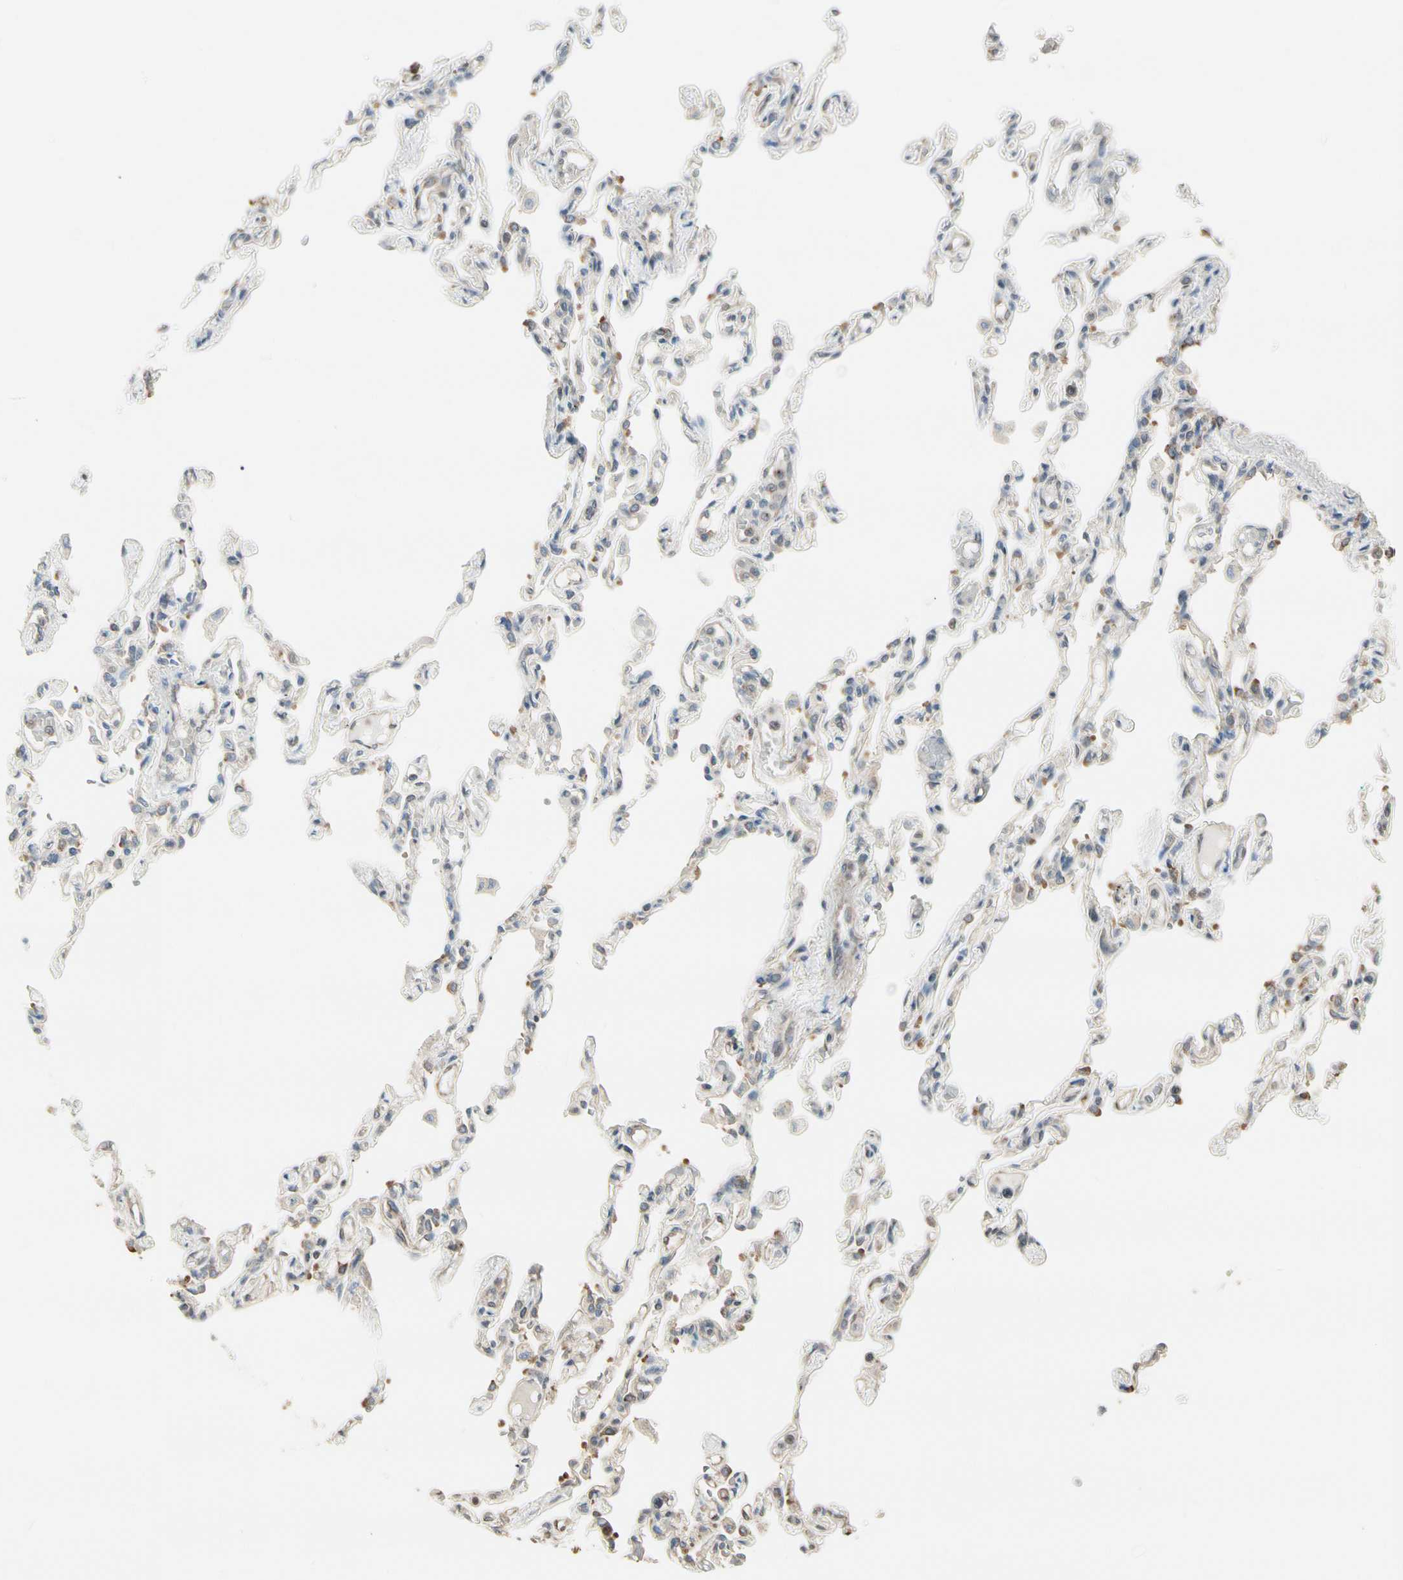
{"staining": {"intensity": "moderate", "quantity": "25%-75%", "location": "cytoplasmic/membranous"}, "tissue": "lung", "cell_type": "Alveolar cells", "image_type": "normal", "snomed": [{"axis": "morphology", "description": "Normal tissue, NOS"}, {"axis": "topography", "description": "Lung"}], "caption": "The micrograph displays immunohistochemical staining of benign lung. There is moderate cytoplasmic/membranous staining is appreciated in approximately 25%-75% of alveolar cells.", "gene": "NUCB2", "patient": {"sex": "male", "age": 21}}